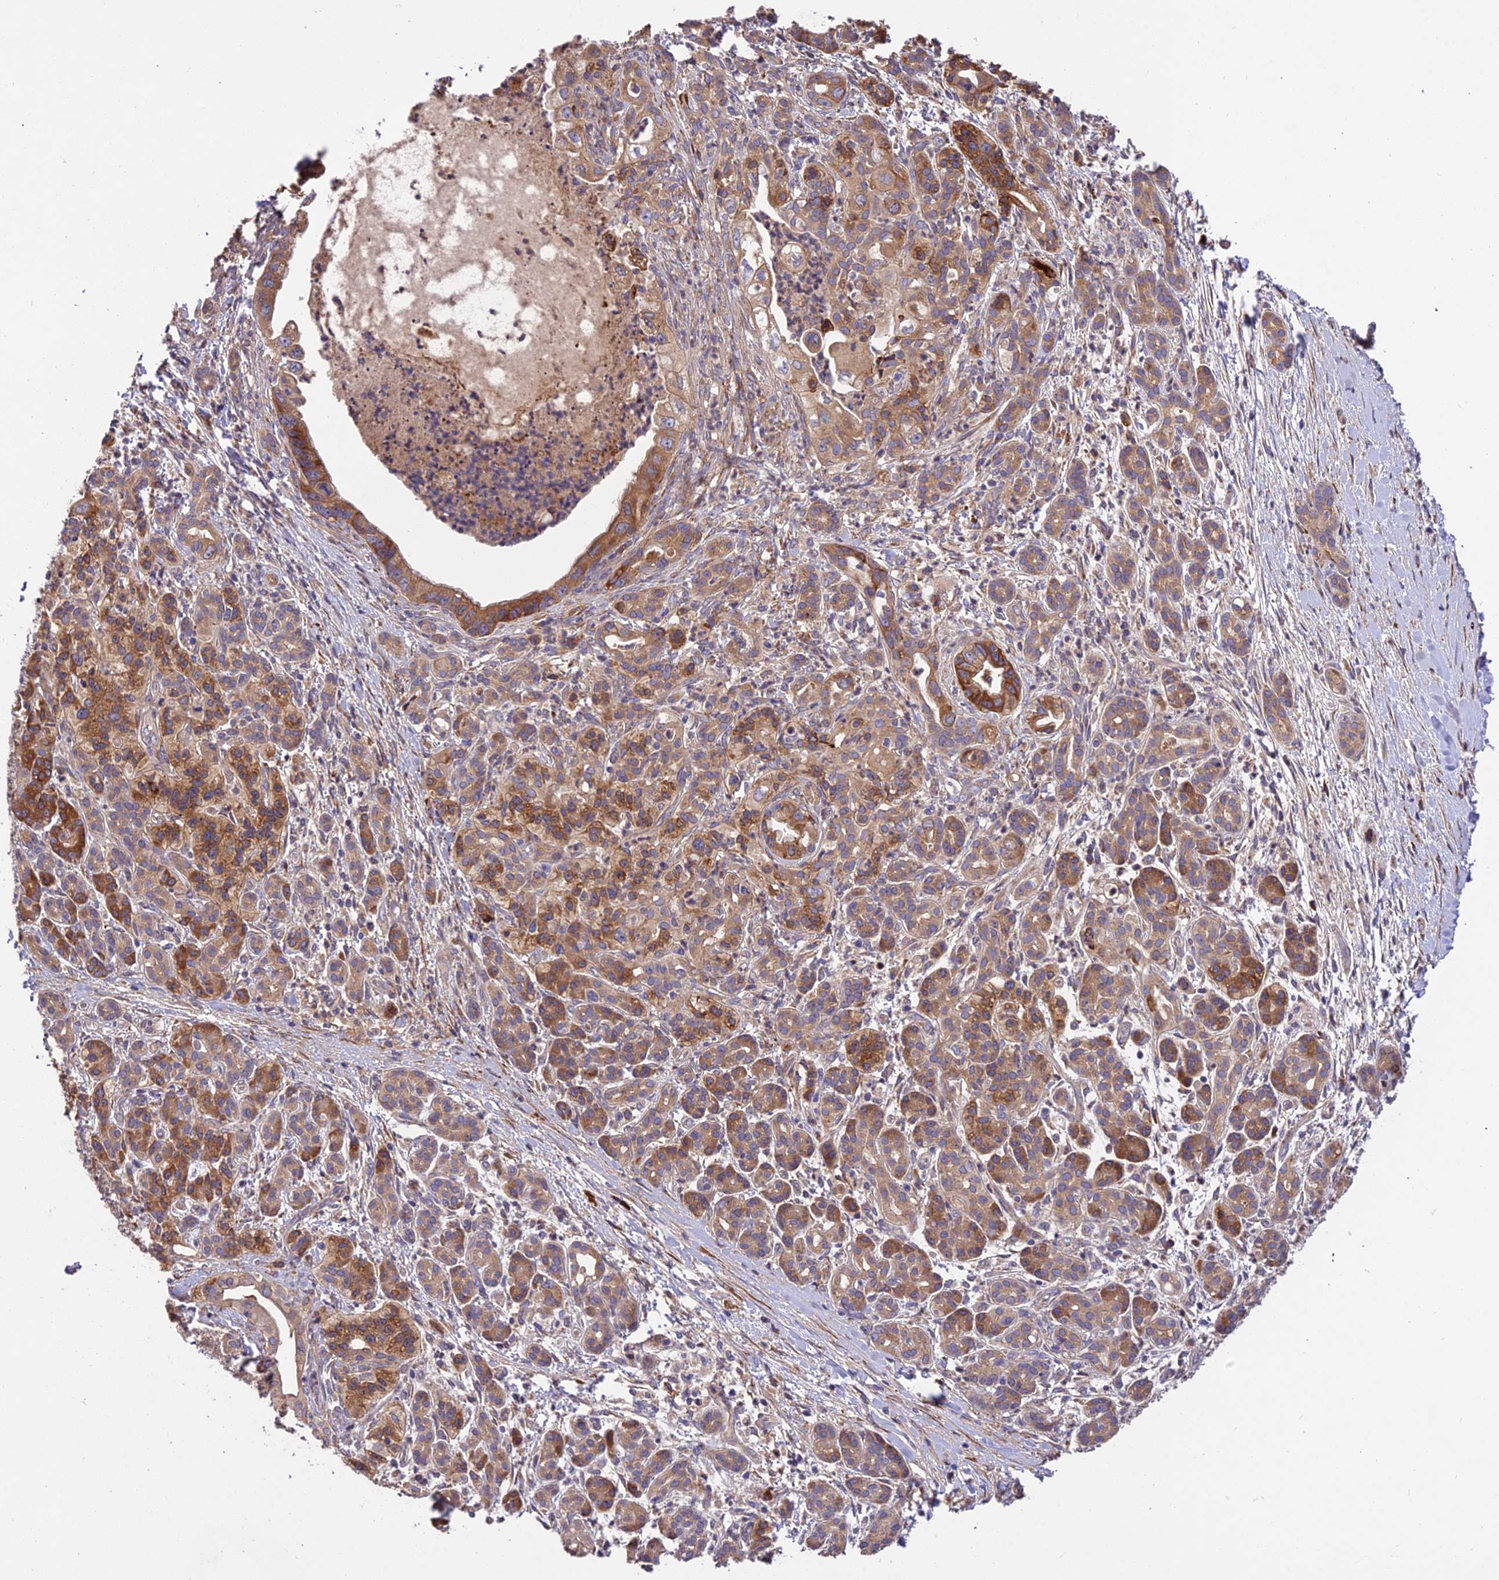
{"staining": {"intensity": "moderate", "quantity": ">75%", "location": "cytoplasmic/membranous"}, "tissue": "pancreatic cancer", "cell_type": "Tumor cells", "image_type": "cancer", "snomed": [{"axis": "morphology", "description": "Adenocarcinoma, NOS"}, {"axis": "topography", "description": "Pancreas"}], "caption": "Immunohistochemistry (IHC) photomicrograph of neoplastic tissue: human pancreatic adenocarcinoma stained using immunohistochemistry displays medium levels of moderate protein expression localized specifically in the cytoplasmic/membranous of tumor cells, appearing as a cytoplasmic/membranous brown color.", "gene": "ROCK1", "patient": {"sex": "male", "age": 58}}